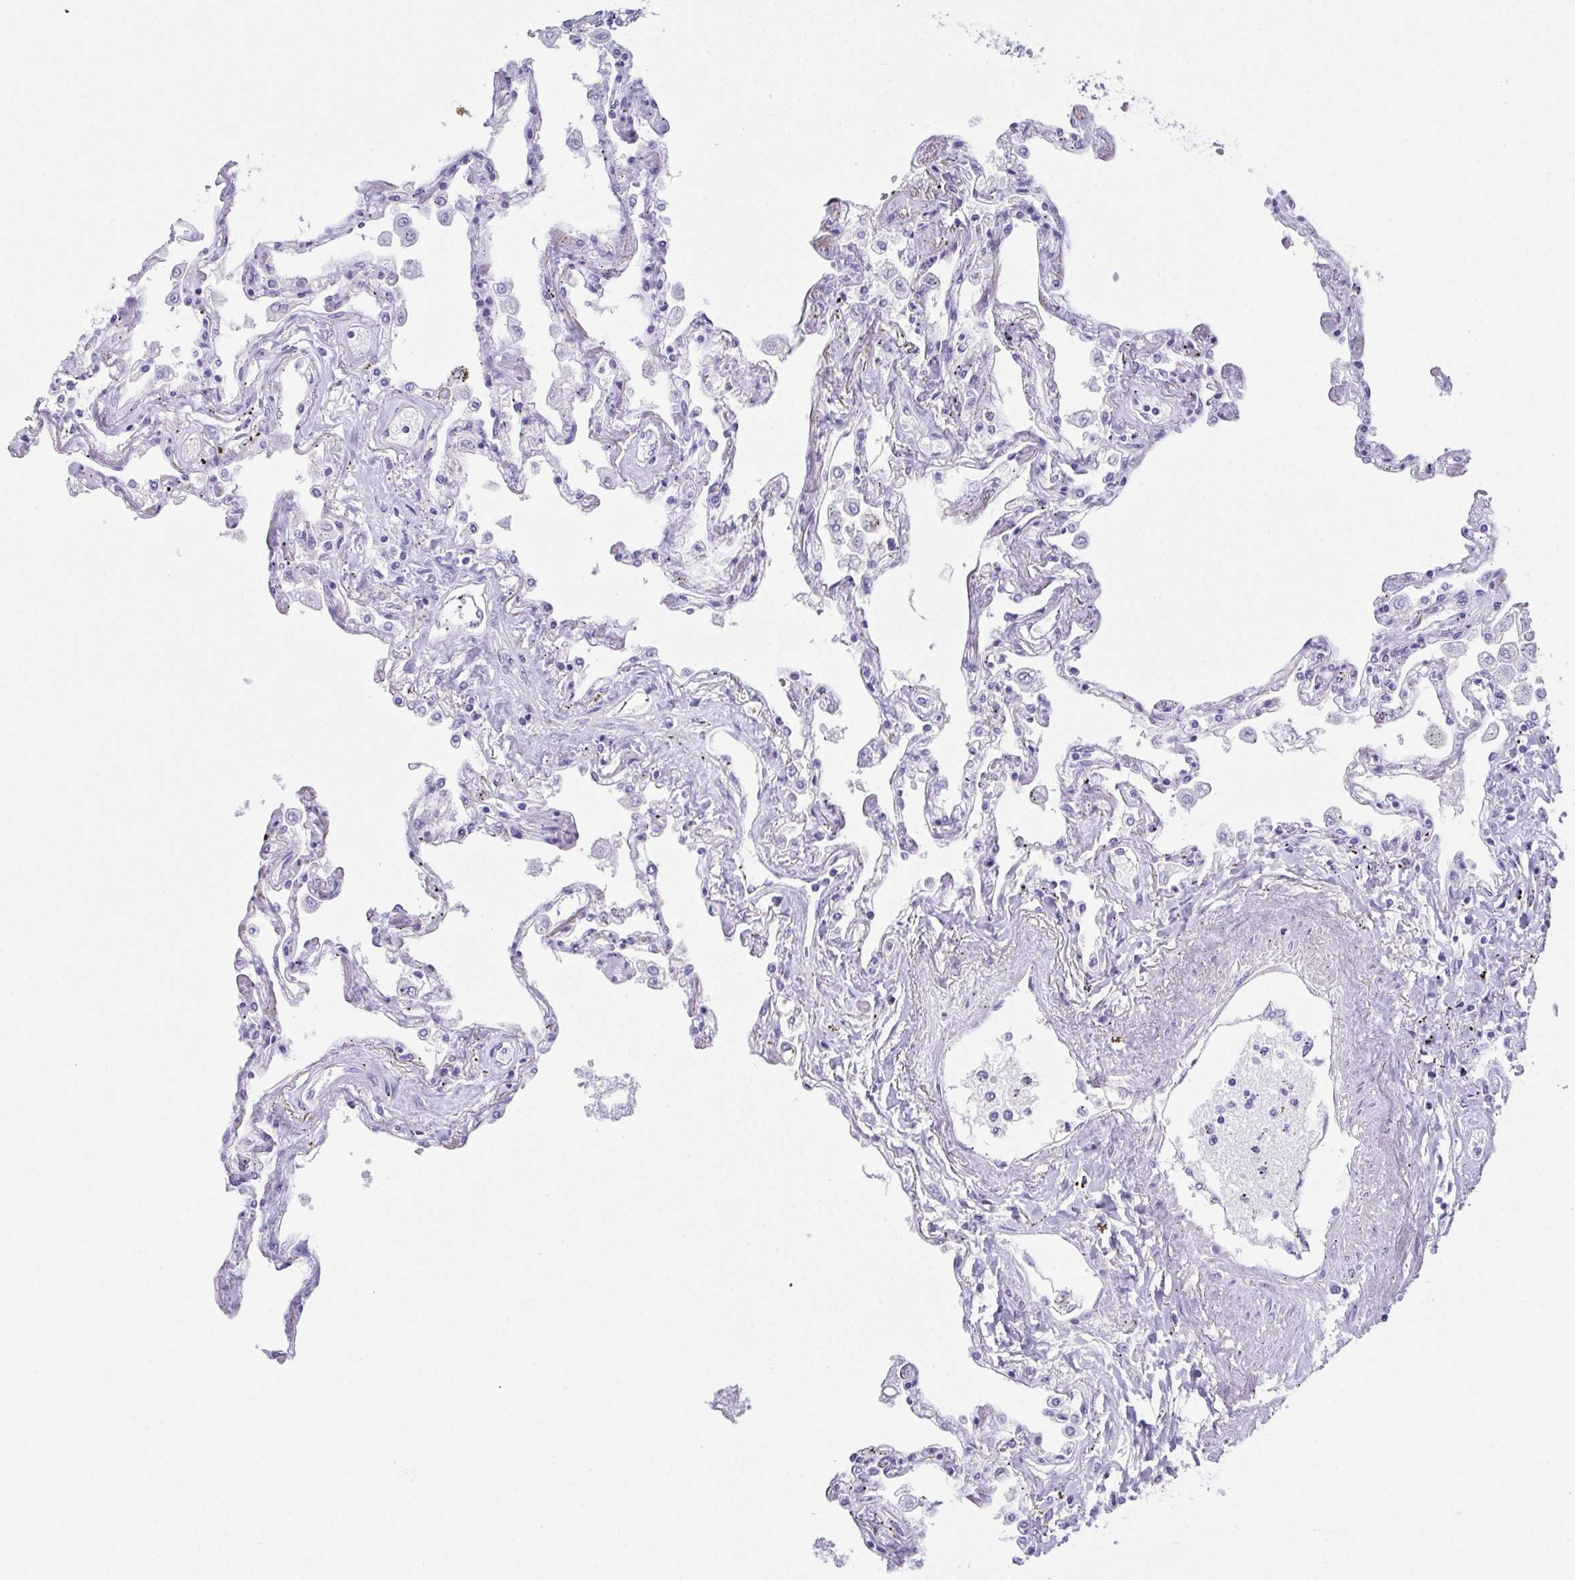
{"staining": {"intensity": "negative", "quantity": "none", "location": "none"}, "tissue": "lung", "cell_type": "Alveolar cells", "image_type": "normal", "snomed": [{"axis": "morphology", "description": "Normal tissue, NOS"}, {"axis": "morphology", "description": "Adenocarcinoma, NOS"}, {"axis": "topography", "description": "Cartilage tissue"}, {"axis": "topography", "description": "Lung"}], "caption": "Protein analysis of normal lung displays no significant expression in alveolar cells.", "gene": "TEX19", "patient": {"sex": "female", "age": 67}}